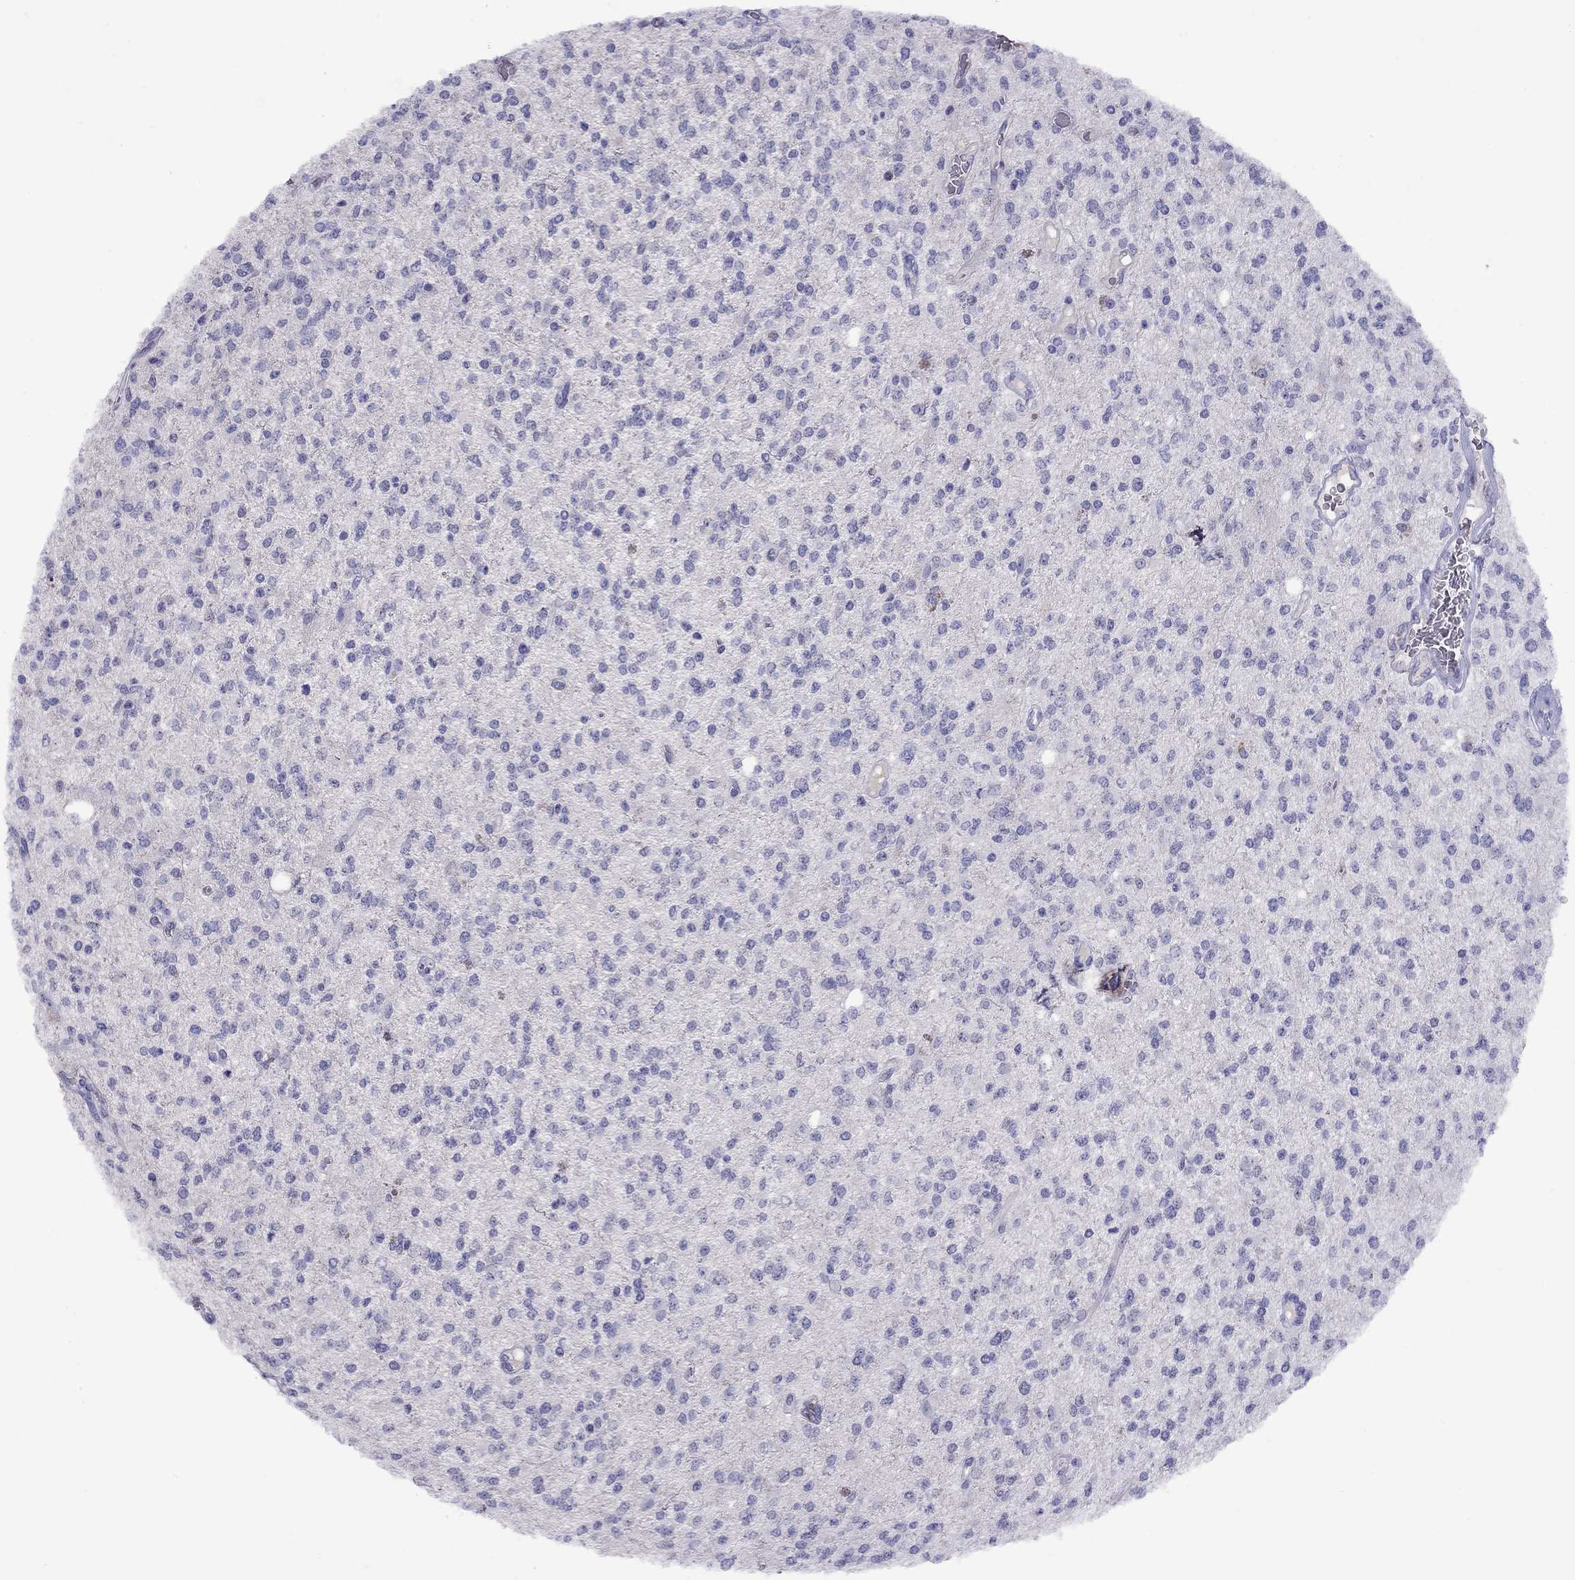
{"staining": {"intensity": "negative", "quantity": "none", "location": "none"}, "tissue": "glioma", "cell_type": "Tumor cells", "image_type": "cancer", "snomed": [{"axis": "morphology", "description": "Glioma, malignant, Low grade"}, {"axis": "topography", "description": "Brain"}], "caption": "IHC of human glioma shows no expression in tumor cells.", "gene": "CPNE4", "patient": {"sex": "male", "age": 67}}